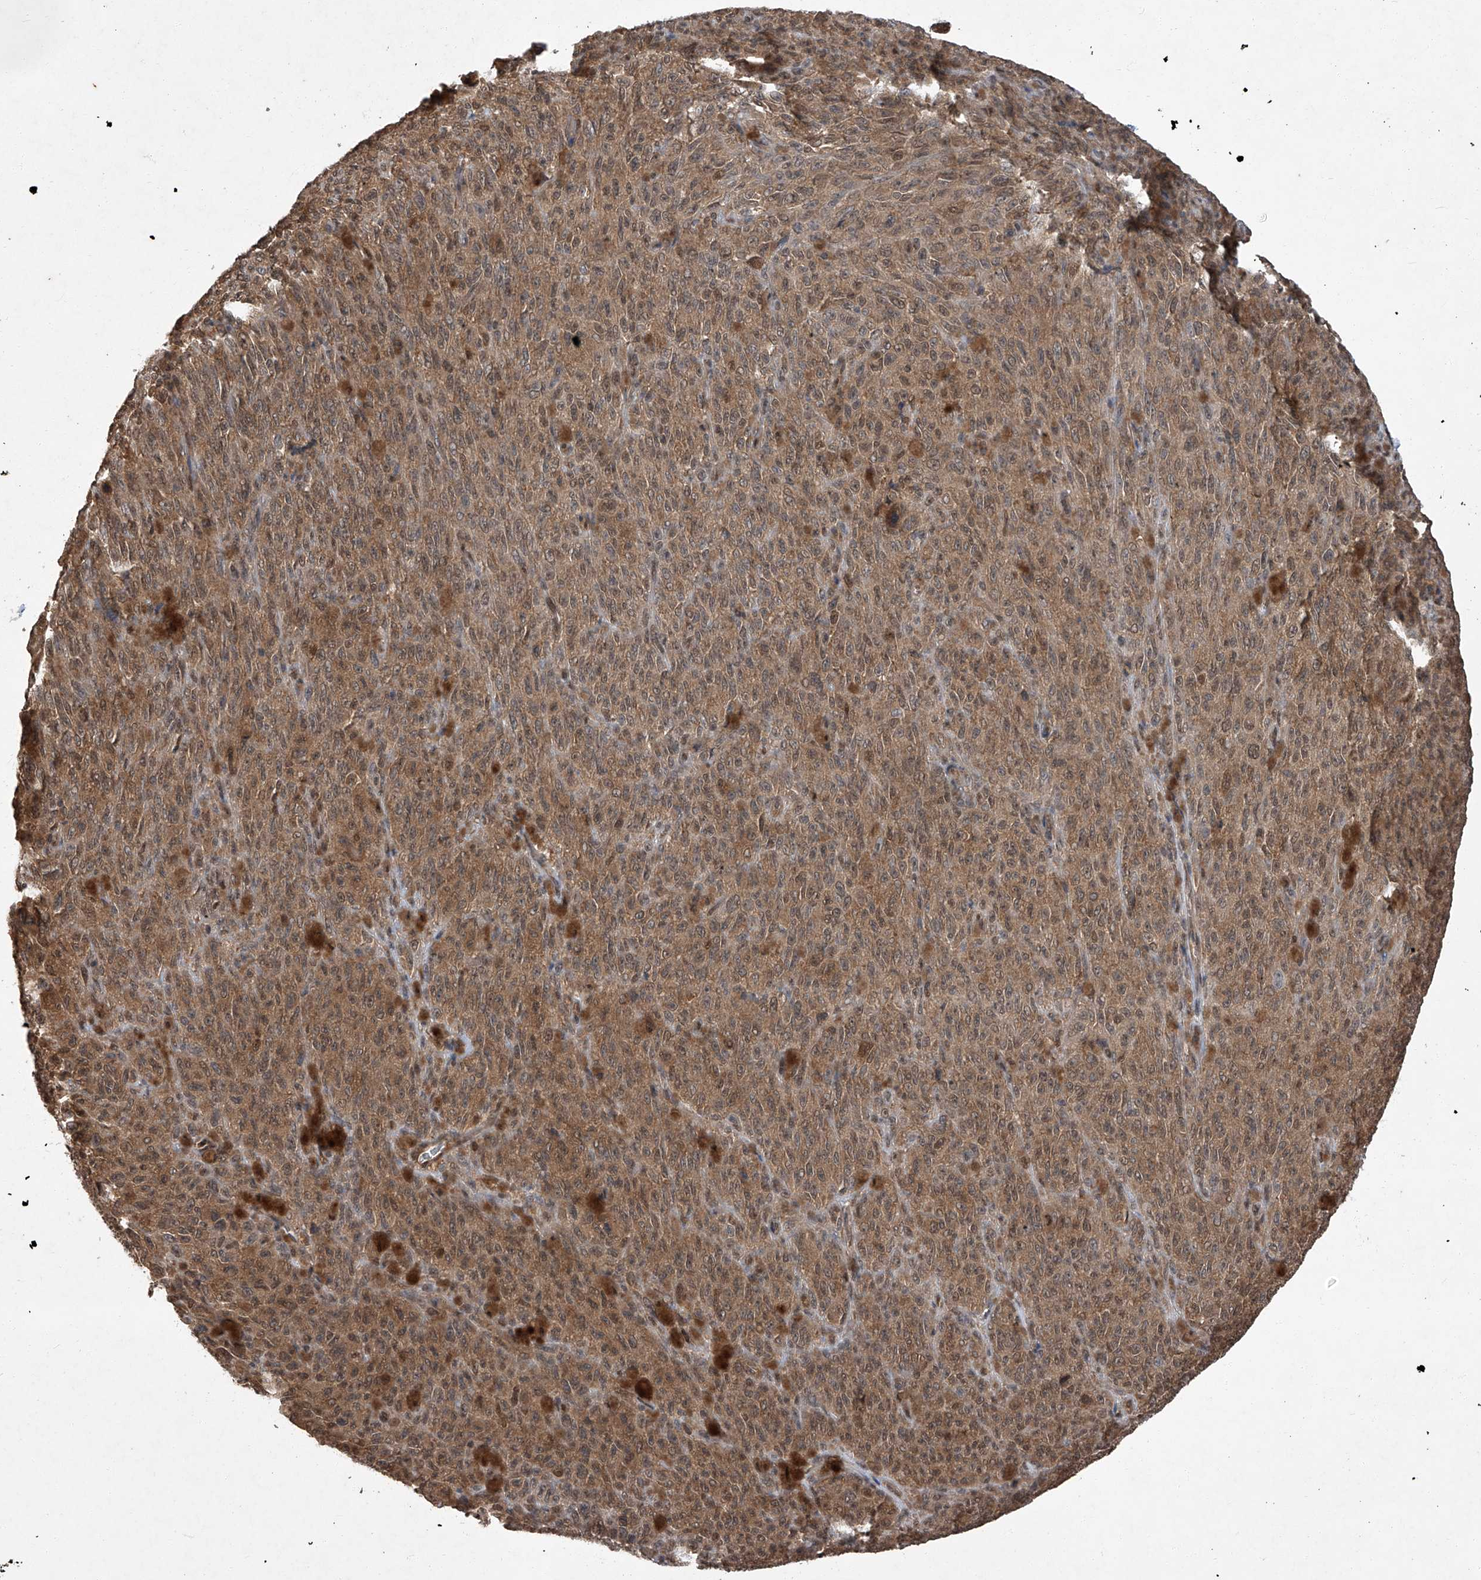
{"staining": {"intensity": "moderate", "quantity": ">75%", "location": "cytoplasmic/membranous"}, "tissue": "melanoma", "cell_type": "Tumor cells", "image_type": "cancer", "snomed": [{"axis": "morphology", "description": "Malignant melanoma, NOS"}, {"axis": "topography", "description": "Skin"}], "caption": "Immunohistochemistry image of neoplastic tissue: malignant melanoma stained using immunohistochemistry shows medium levels of moderate protein expression localized specifically in the cytoplasmic/membranous of tumor cells, appearing as a cytoplasmic/membranous brown color.", "gene": "TSNAX", "patient": {"sex": "female", "age": 82}}